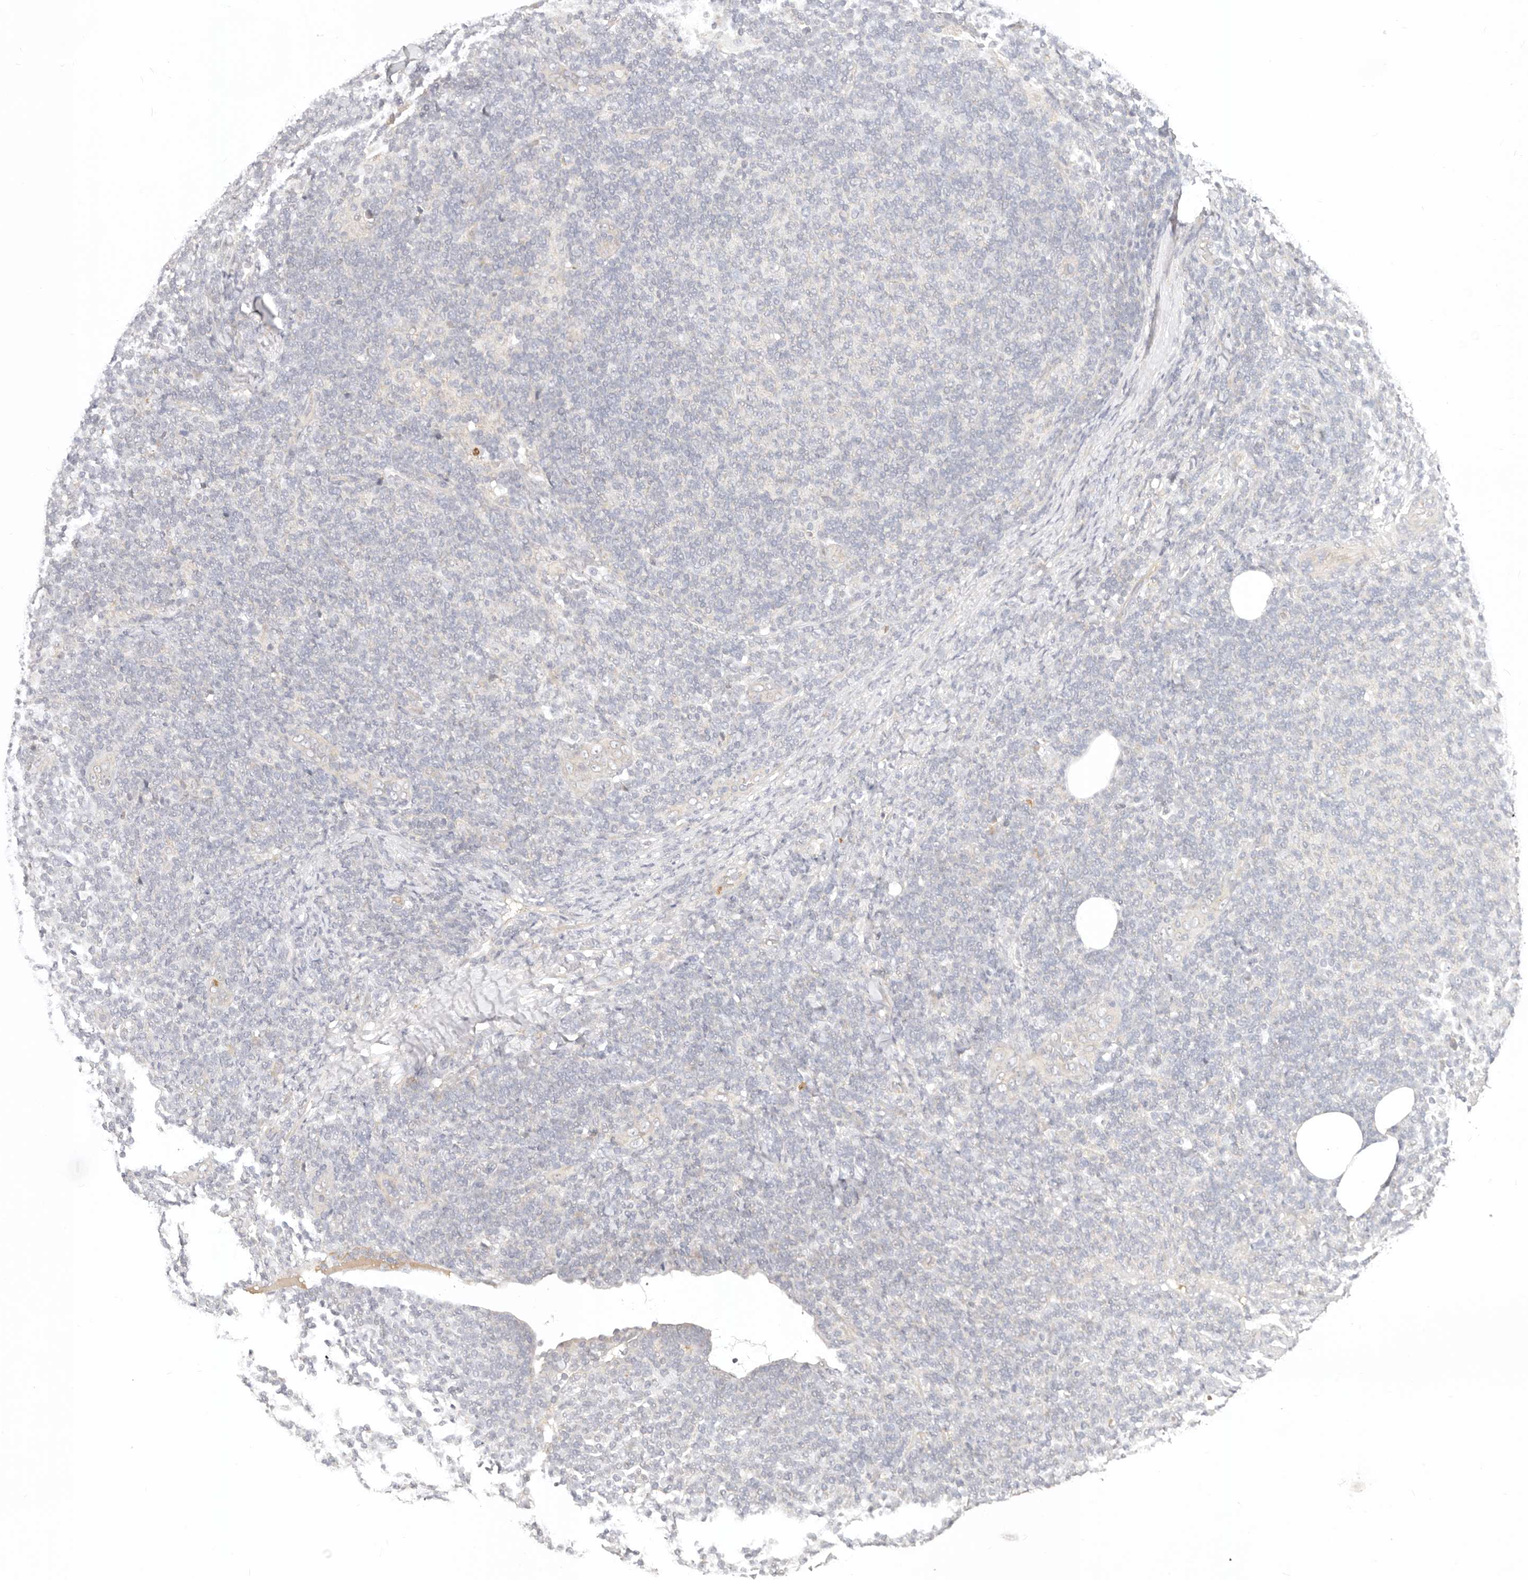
{"staining": {"intensity": "negative", "quantity": "none", "location": "none"}, "tissue": "lymphoma", "cell_type": "Tumor cells", "image_type": "cancer", "snomed": [{"axis": "morphology", "description": "Malignant lymphoma, non-Hodgkin's type, Low grade"}, {"axis": "topography", "description": "Lymph node"}], "caption": "The photomicrograph displays no staining of tumor cells in malignant lymphoma, non-Hodgkin's type (low-grade).", "gene": "USP49", "patient": {"sex": "male", "age": 66}}